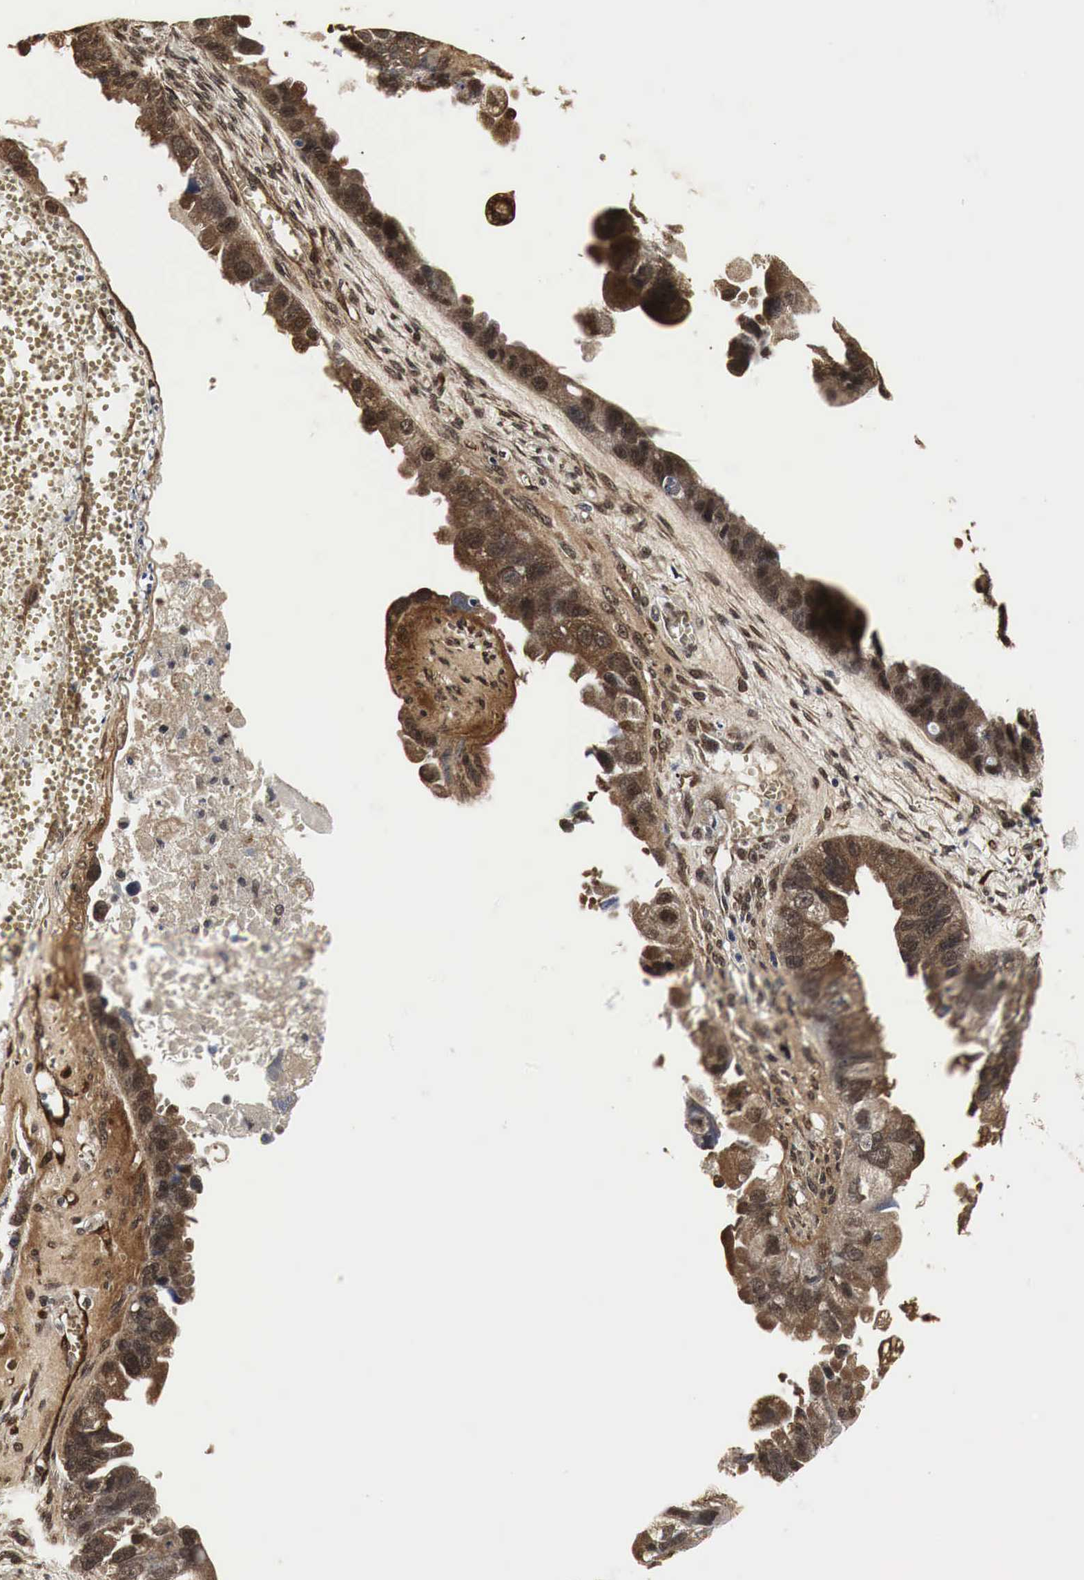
{"staining": {"intensity": "strong", "quantity": "25%-75%", "location": "cytoplasmic/membranous,nuclear"}, "tissue": "ovarian cancer", "cell_type": "Tumor cells", "image_type": "cancer", "snomed": [{"axis": "morphology", "description": "Carcinoma, endometroid"}, {"axis": "topography", "description": "Ovary"}], "caption": "This is an image of IHC staining of ovarian cancer (endometroid carcinoma), which shows strong staining in the cytoplasmic/membranous and nuclear of tumor cells.", "gene": "SPIN1", "patient": {"sex": "female", "age": 85}}